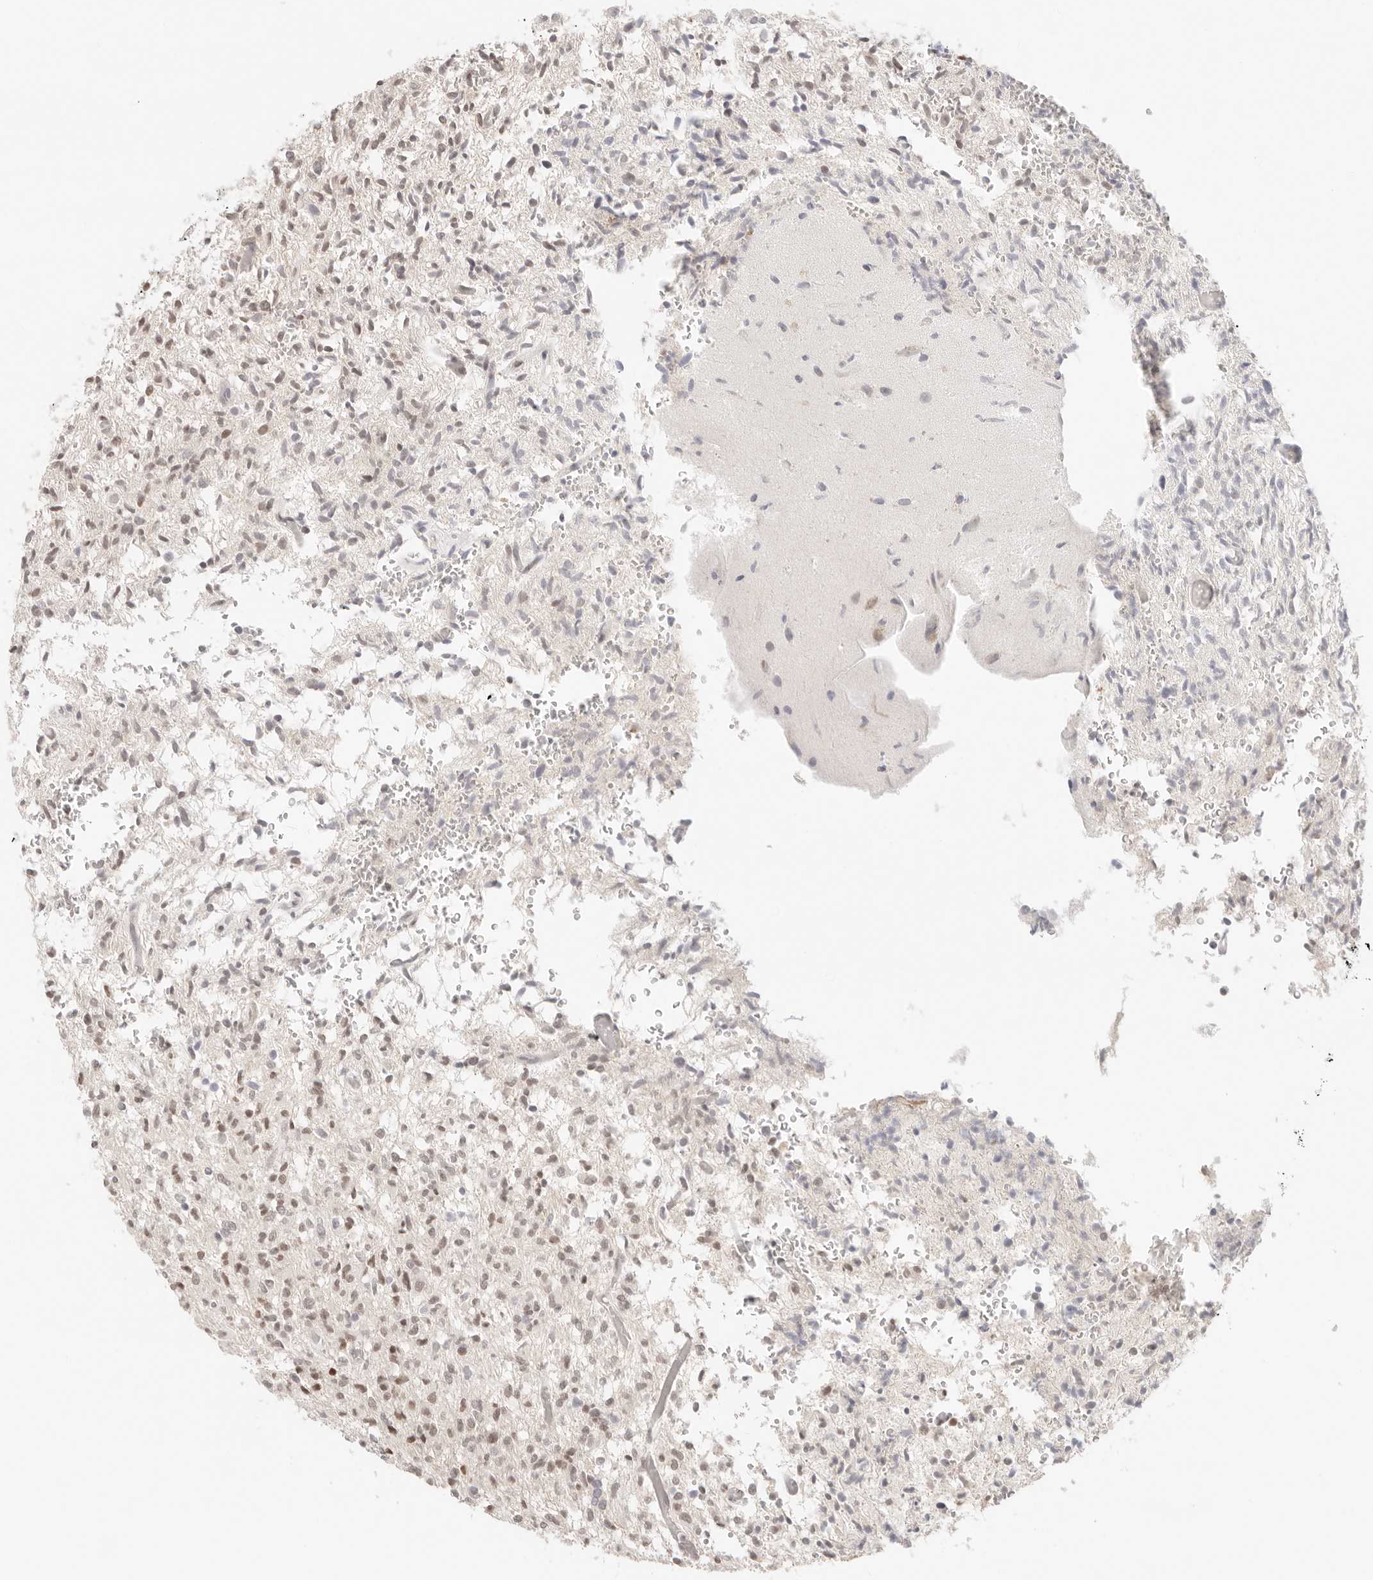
{"staining": {"intensity": "moderate", "quantity": "25%-75%", "location": "nuclear"}, "tissue": "glioma", "cell_type": "Tumor cells", "image_type": "cancer", "snomed": [{"axis": "morphology", "description": "Glioma, malignant, High grade"}, {"axis": "topography", "description": "Brain"}], "caption": "Malignant glioma (high-grade) tissue reveals moderate nuclear positivity in about 25%-75% of tumor cells, visualized by immunohistochemistry. (DAB = brown stain, brightfield microscopy at high magnification).", "gene": "HOXC5", "patient": {"sex": "female", "age": 57}}